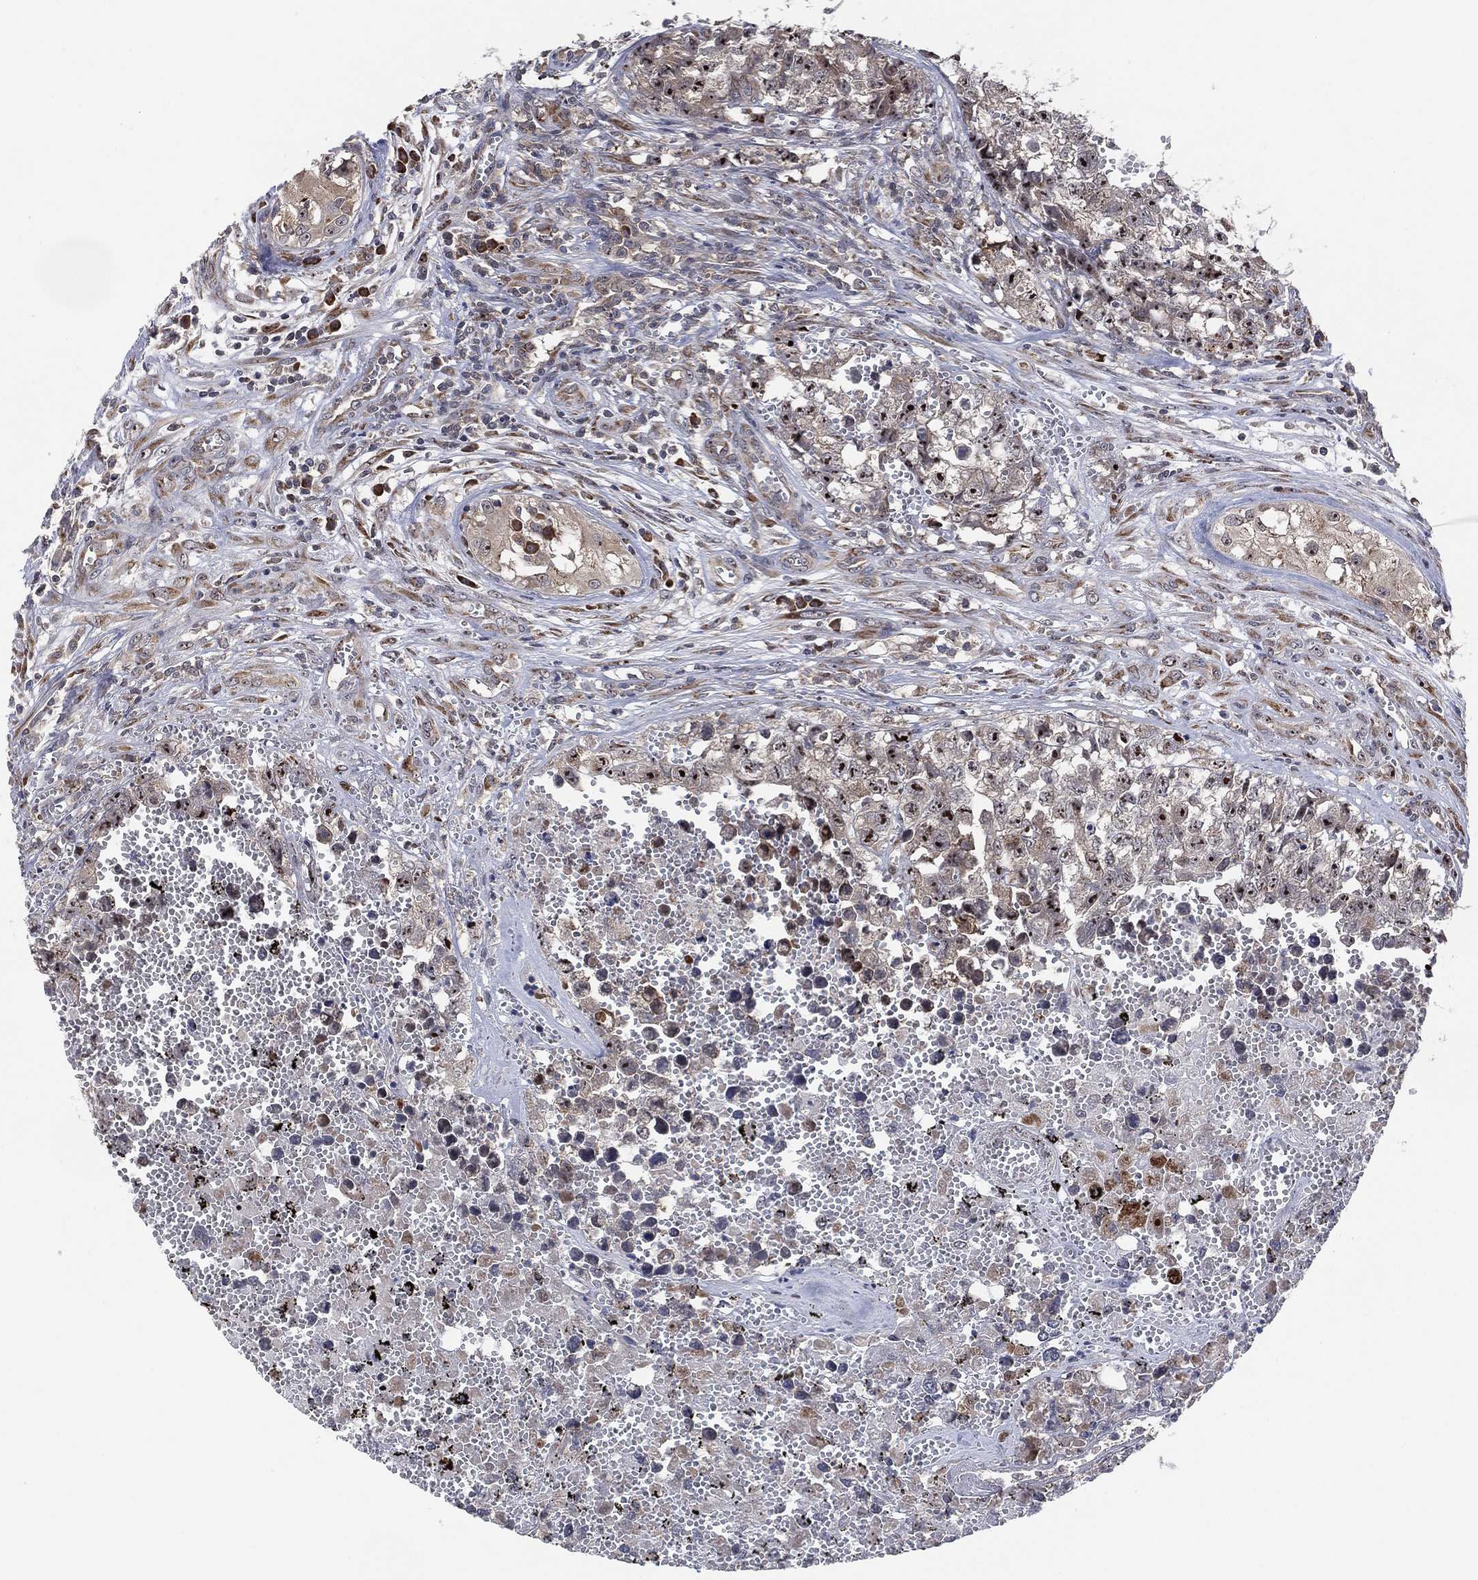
{"staining": {"intensity": "moderate", "quantity": "<25%", "location": "nuclear"}, "tissue": "testis cancer", "cell_type": "Tumor cells", "image_type": "cancer", "snomed": [{"axis": "morphology", "description": "Seminoma, NOS"}, {"axis": "morphology", "description": "Carcinoma, Embryonal, NOS"}, {"axis": "topography", "description": "Testis"}], "caption": "Moderate nuclear positivity is seen in approximately <25% of tumor cells in testis cancer. Using DAB (brown) and hematoxylin (blue) stains, captured at high magnification using brightfield microscopy.", "gene": "FAM104A", "patient": {"sex": "male", "age": 22}}